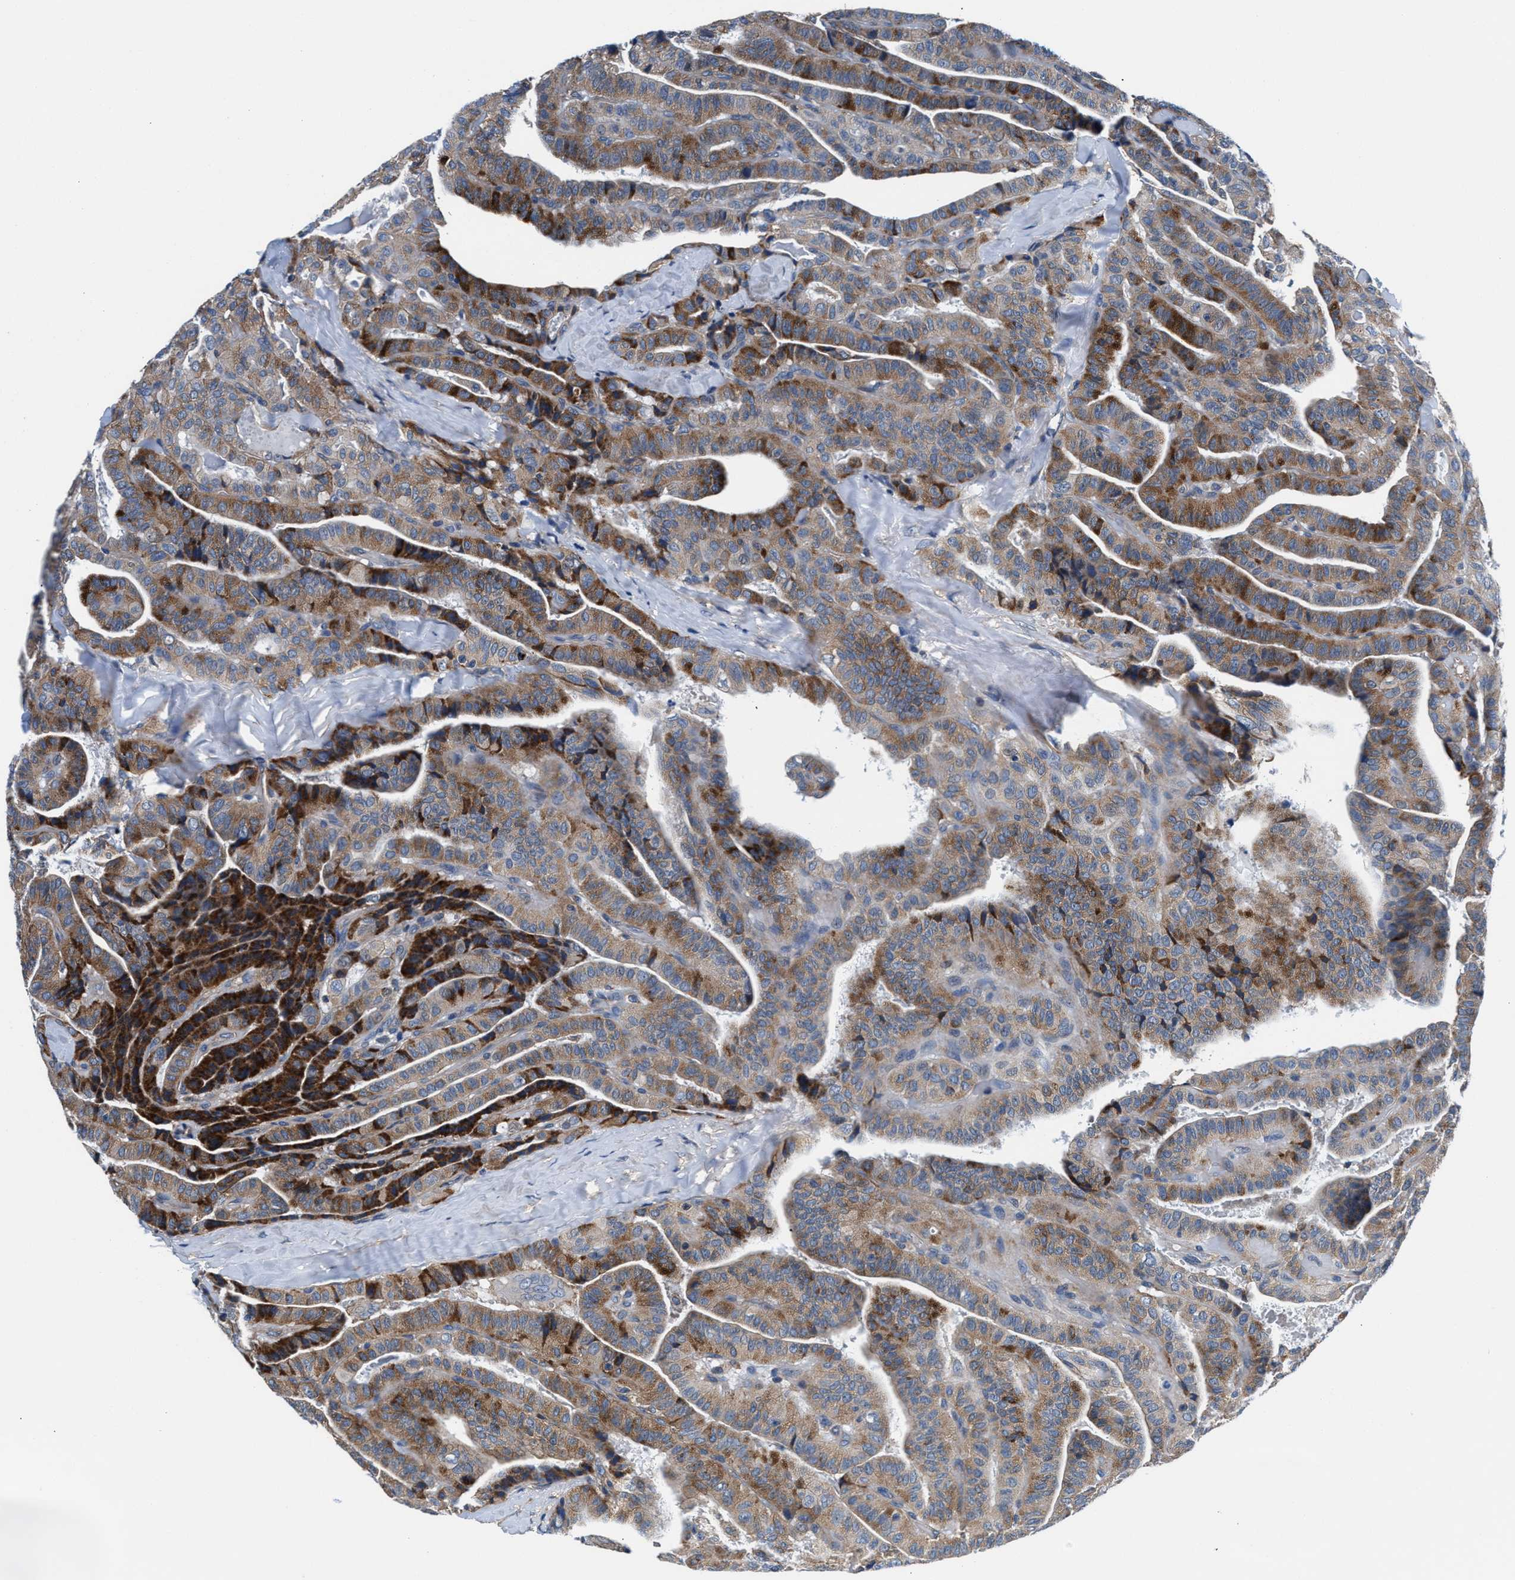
{"staining": {"intensity": "strong", "quantity": "25%-75%", "location": "cytoplasmic/membranous"}, "tissue": "thyroid cancer", "cell_type": "Tumor cells", "image_type": "cancer", "snomed": [{"axis": "morphology", "description": "Papillary adenocarcinoma, NOS"}, {"axis": "topography", "description": "Thyroid gland"}], "caption": "DAB (3,3'-diaminobenzidine) immunohistochemical staining of human thyroid cancer (papillary adenocarcinoma) displays strong cytoplasmic/membranous protein expression in approximately 25%-75% of tumor cells. (Stains: DAB in brown, nuclei in blue, Microscopy: brightfield microscopy at high magnification).", "gene": "NKTR", "patient": {"sex": "male", "age": 77}}